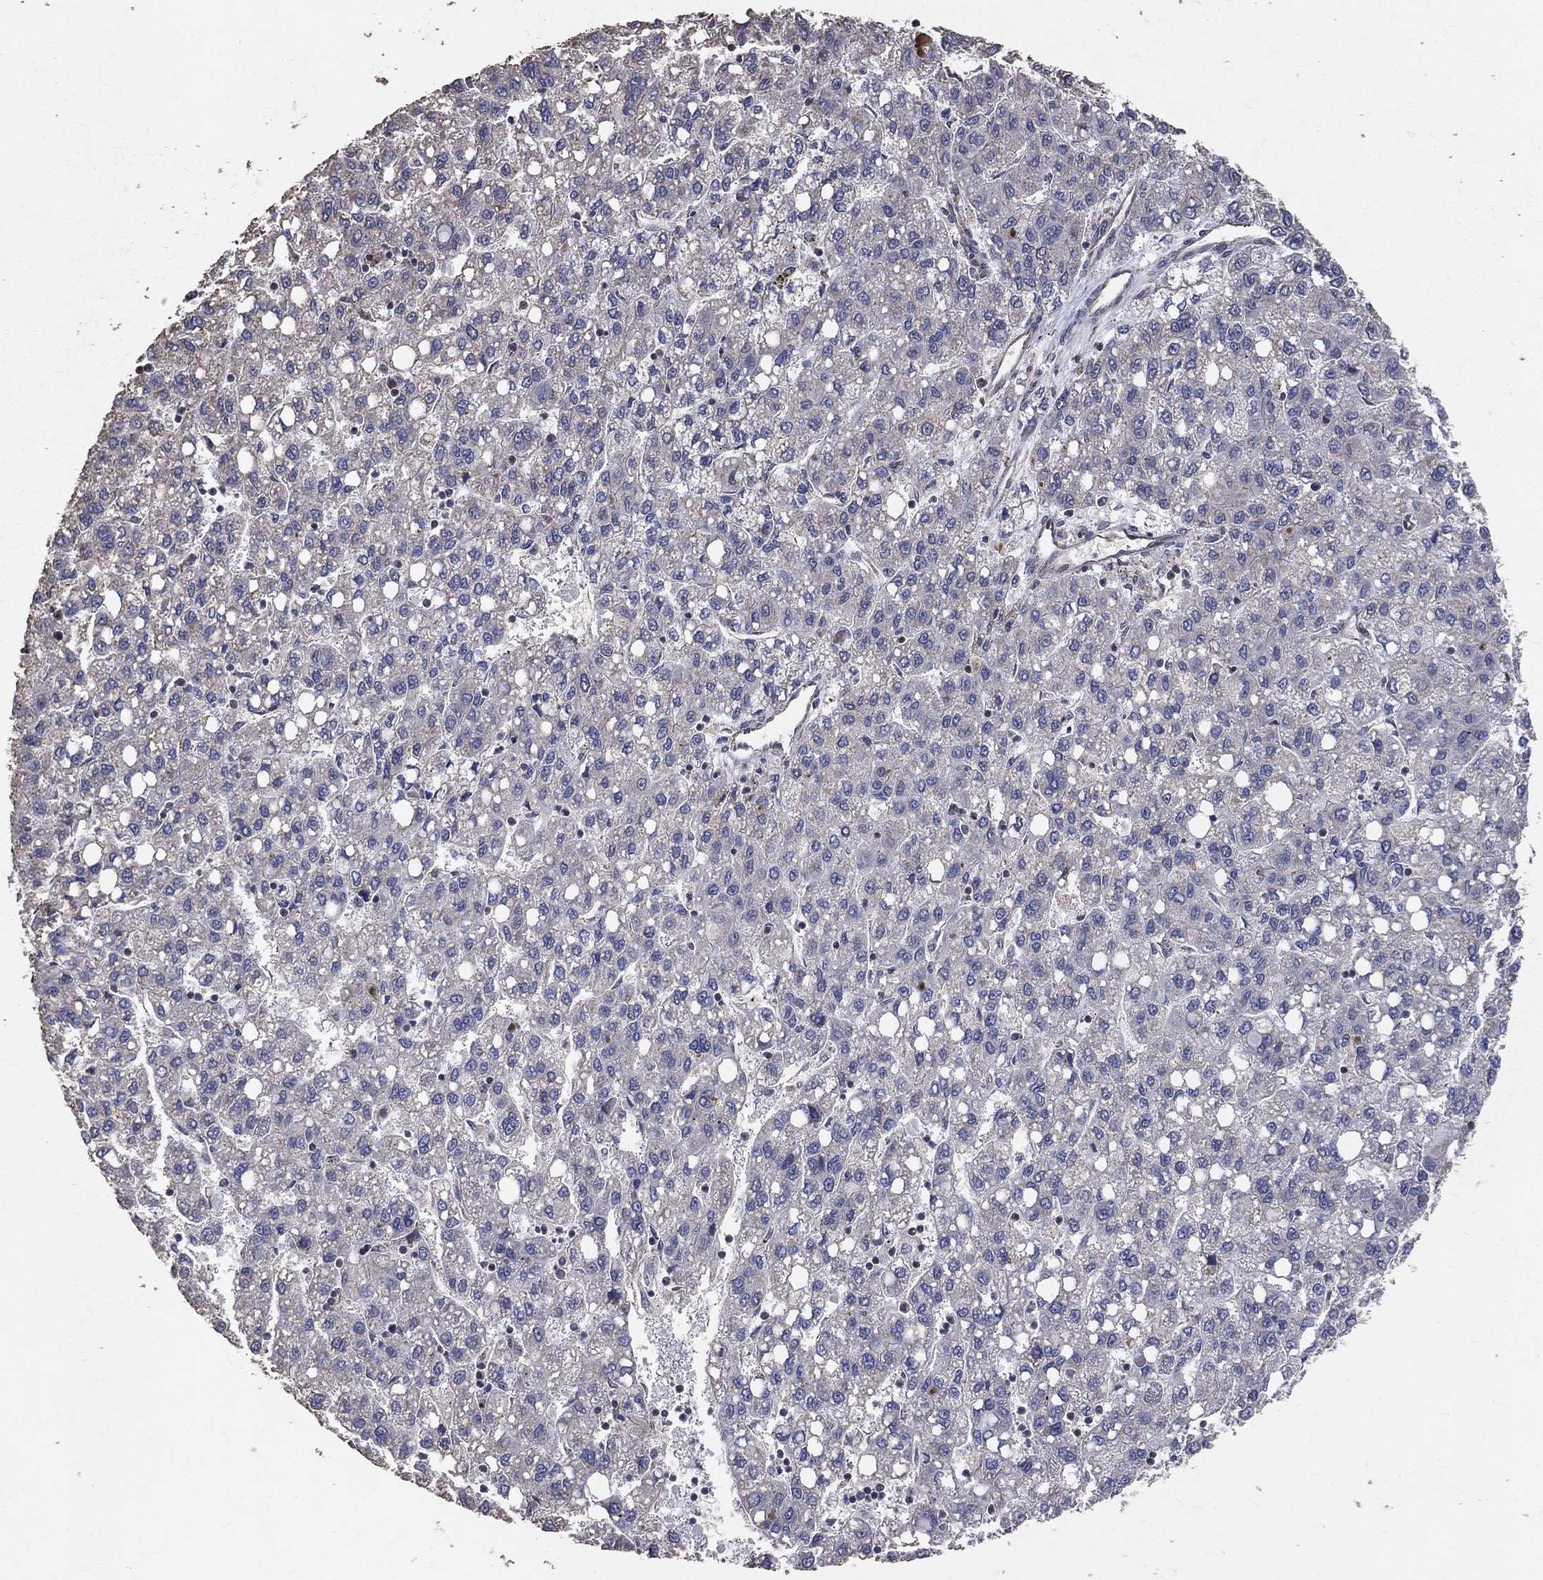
{"staining": {"intensity": "negative", "quantity": "none", "location": "none"}, "tissue": "liver cancer", "cell_type": "Tumor cells", "image_type": "cancer", "snomed": [{"axis": "morphology", "description": "Carcinoma, Hepatocellular, NOS"}, {"axis": "topography", "description": "Liver"}], "caption": "Immunohistochemistry of hepatocellular carcinoma (liver) demonstrates no expression in tumor cells.", "gene": "LY6K", "patient": {"sex": "female", "age": 82}}